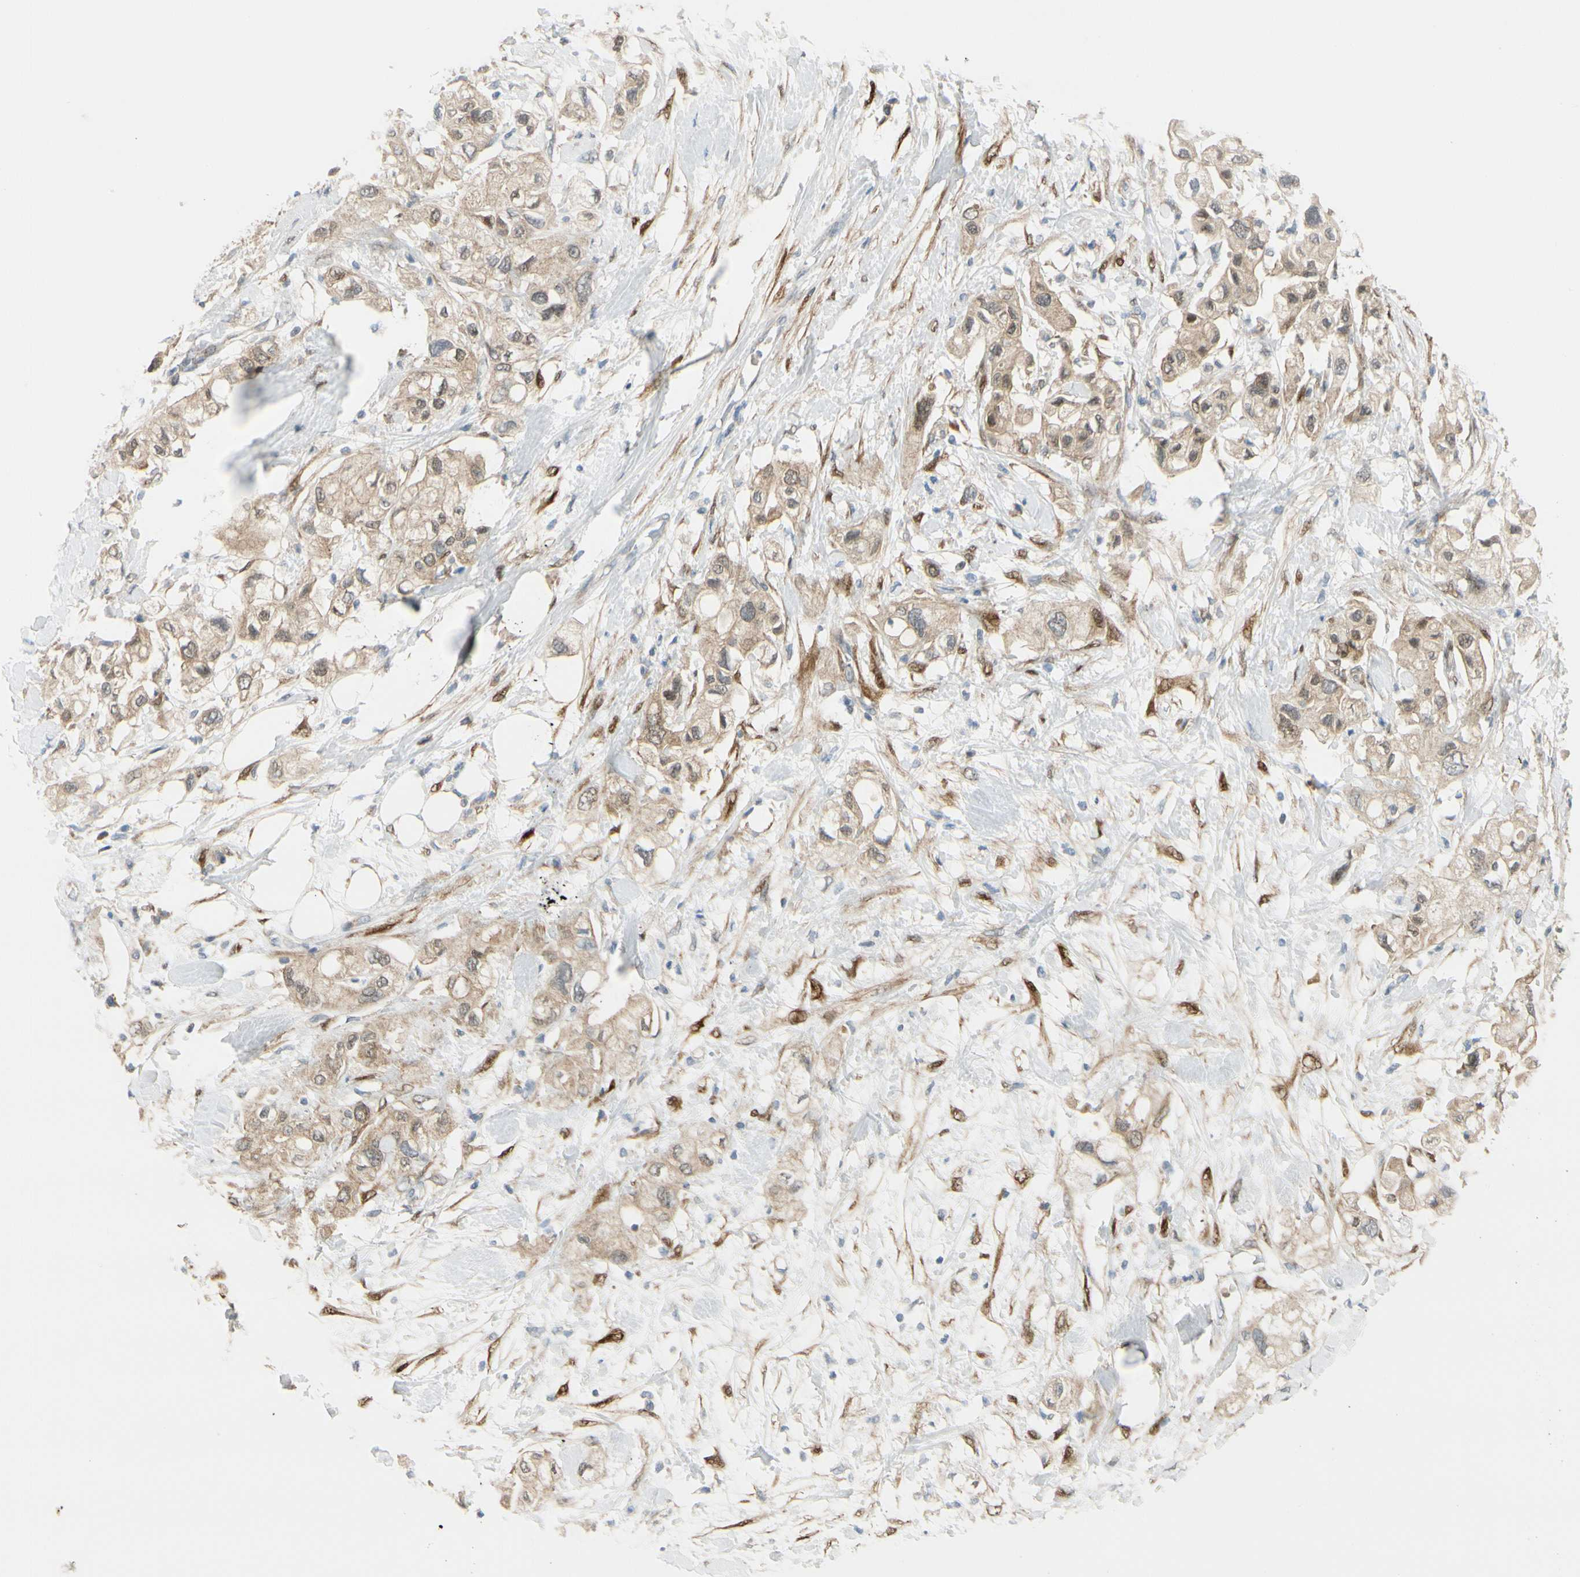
{"staining": {"intensity": "weak", "quantity": ">75%", "location": "cytoplasmic/membranous"}, "tissue": "pancreatic cancer", "cell_type": "Tumor cells", "image_type": "cancer", "snomed": [{"axis": "morphology", "description": "Adenocarcinoma, NOS"}, {"axis": "topography", "description": "Pancreas"}], "caption": "Immunohistochemical staining of human pancreatic cancer reveals low levels of weak cytoplasmic/membranous protein positivity in approximately >75% of tumor cells.", "gene": "FHL2", "patient": {"sex": "female", "age": 56}}